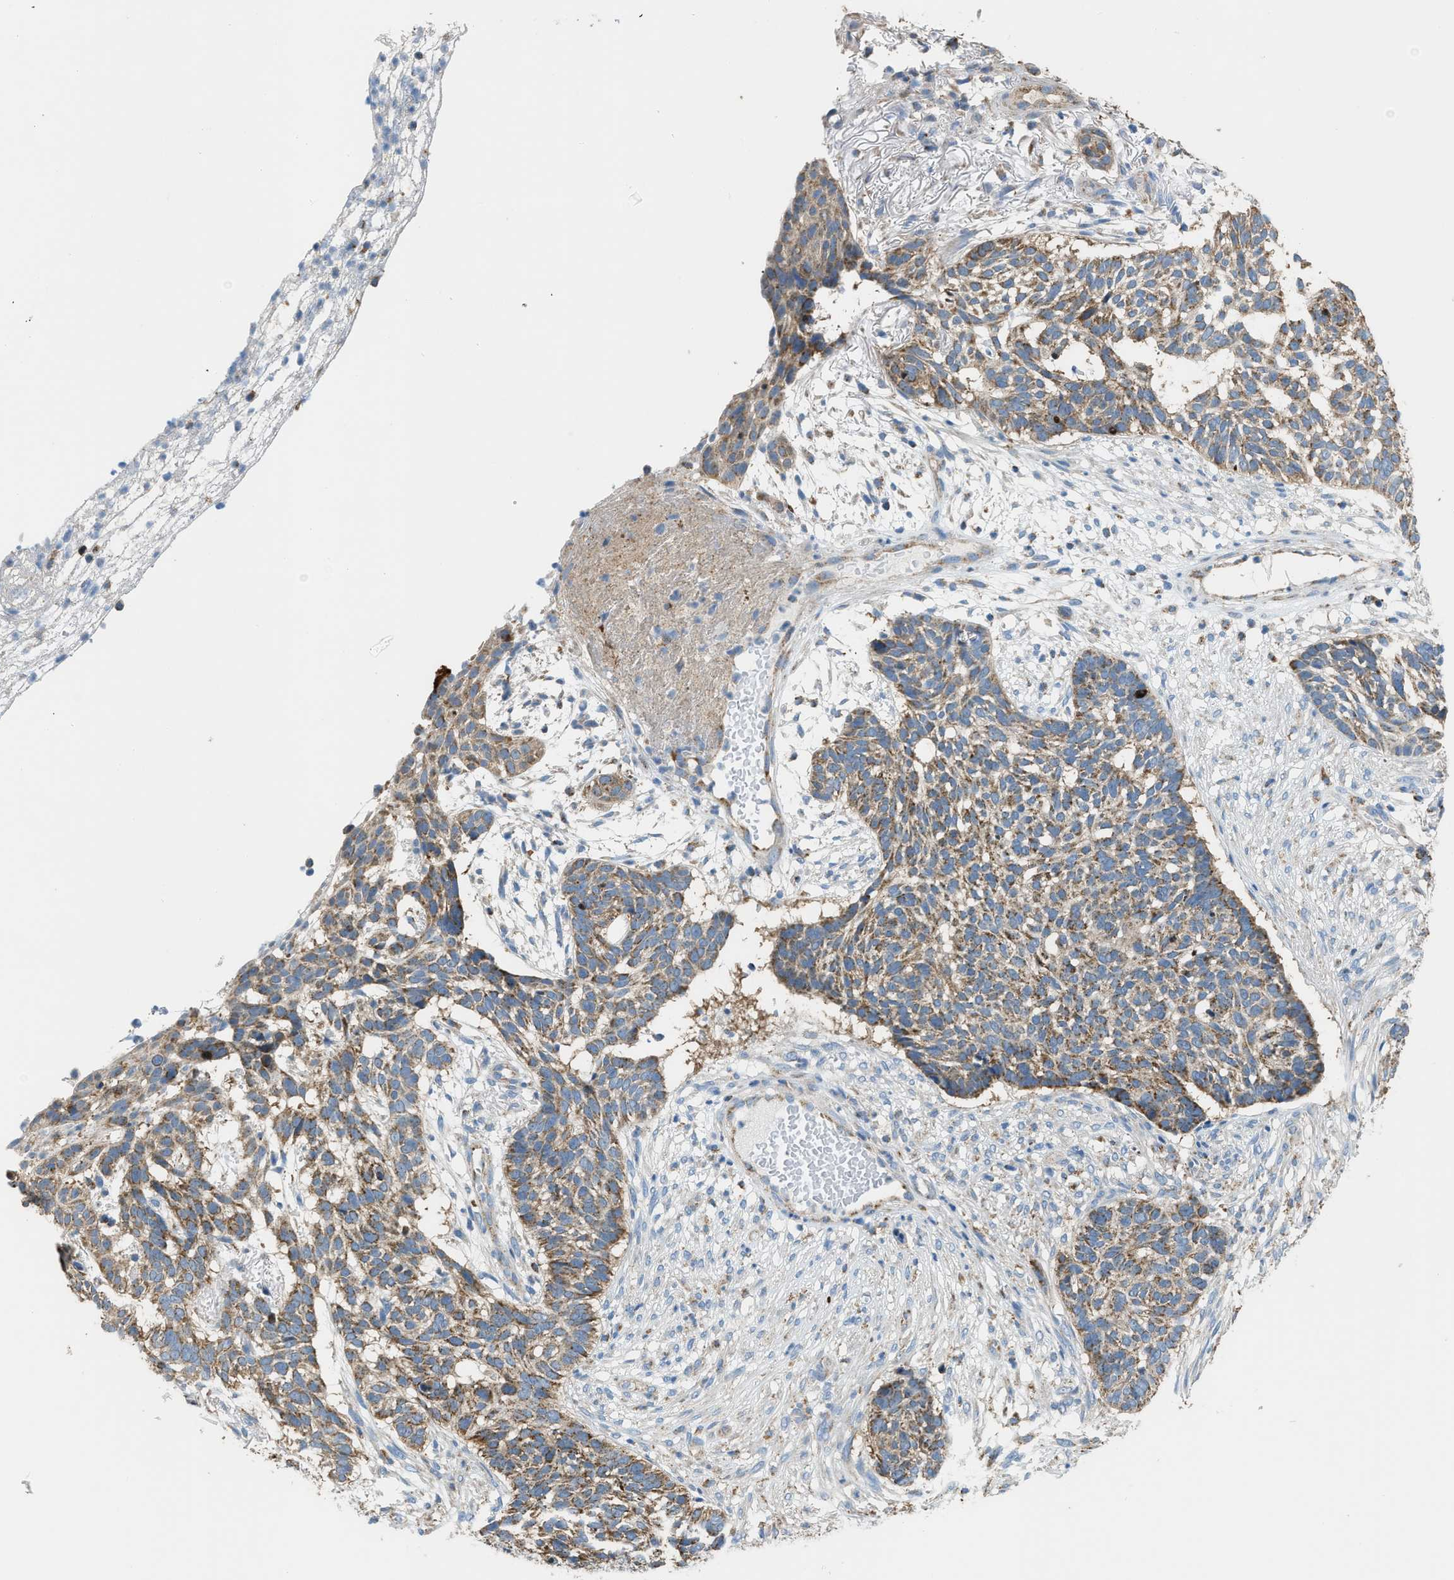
{"staining": {"intensity": "weak", "quantity": ">75%", "location": "cytoplasmic/membranous"}, "tissue": "skin cancer", "cell_type": "Tumor cells", "image_type": "cancer", "snomed": [{"axis": "morphology", "description": "Basal cell carcinoma"}, {"axis": "topography", "description": "Skin"}], "caption": "A brown stain shows weak cytoplasmic/membranous staining of a protein in skin cancer (basal cell carcinoma) tumor cells.", "gene": "ETFB", "patient": {"sex": "male", "age": 85}}